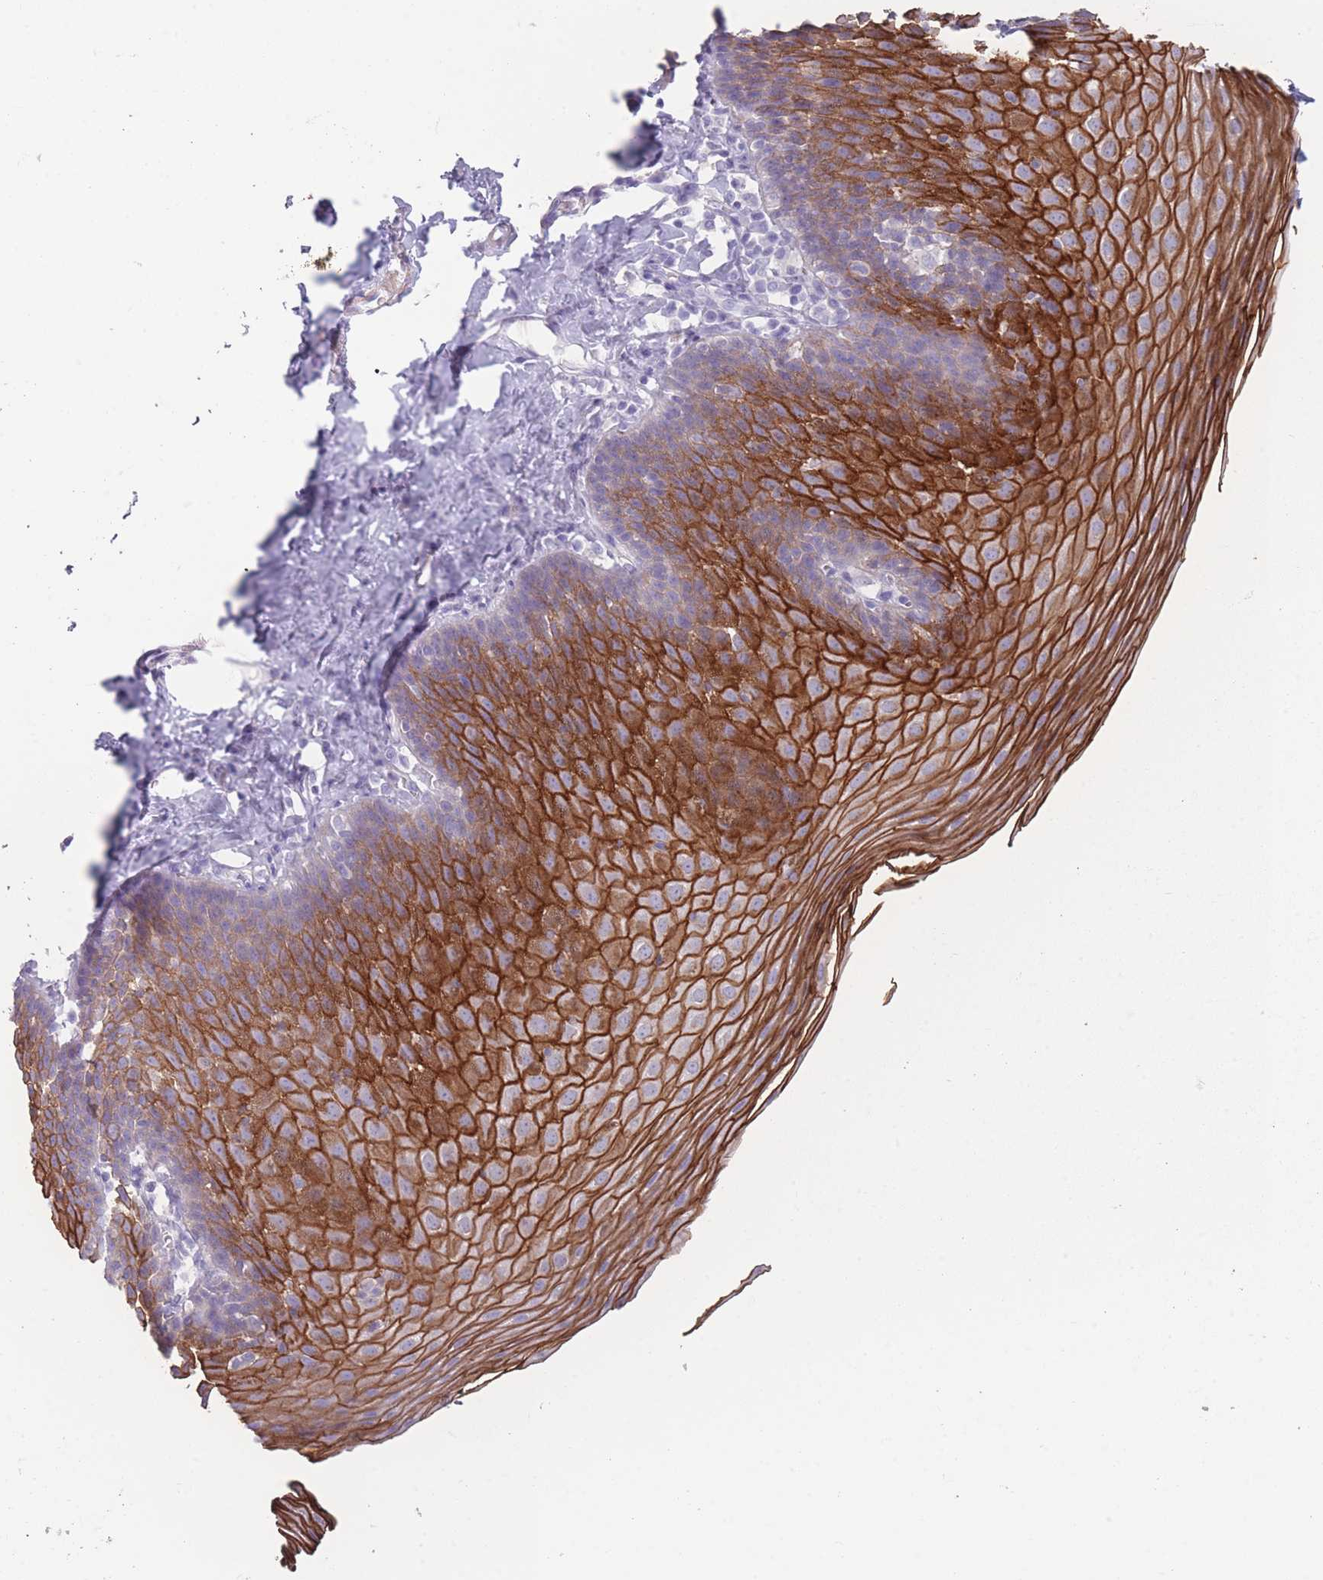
{"staining": {"intensity": "strong", "quantity": "25%-75%", "location": "cytoplasmic/membranous"}, "tissue": "esophagus", "cell_type": "Squamous epithelial cells", "image_type": "normal", "snomed": [{"axis": "morphology", "description": "Normal tissue, NOS"}, {"axis": "topography", "description": "Esophagus"}], "caption": "Protein staining of normal esophagus demonstrates strong cytoplasmic/membranous positivity in approximately 25%-75% of squamous epithelial cells. (DAB (3,3'-diaminobenzidine) IHC, brown staining for protein, blue staining for nuclei).", "gene": "RHBG", "patient": {"sex": "female", "age": 61}}